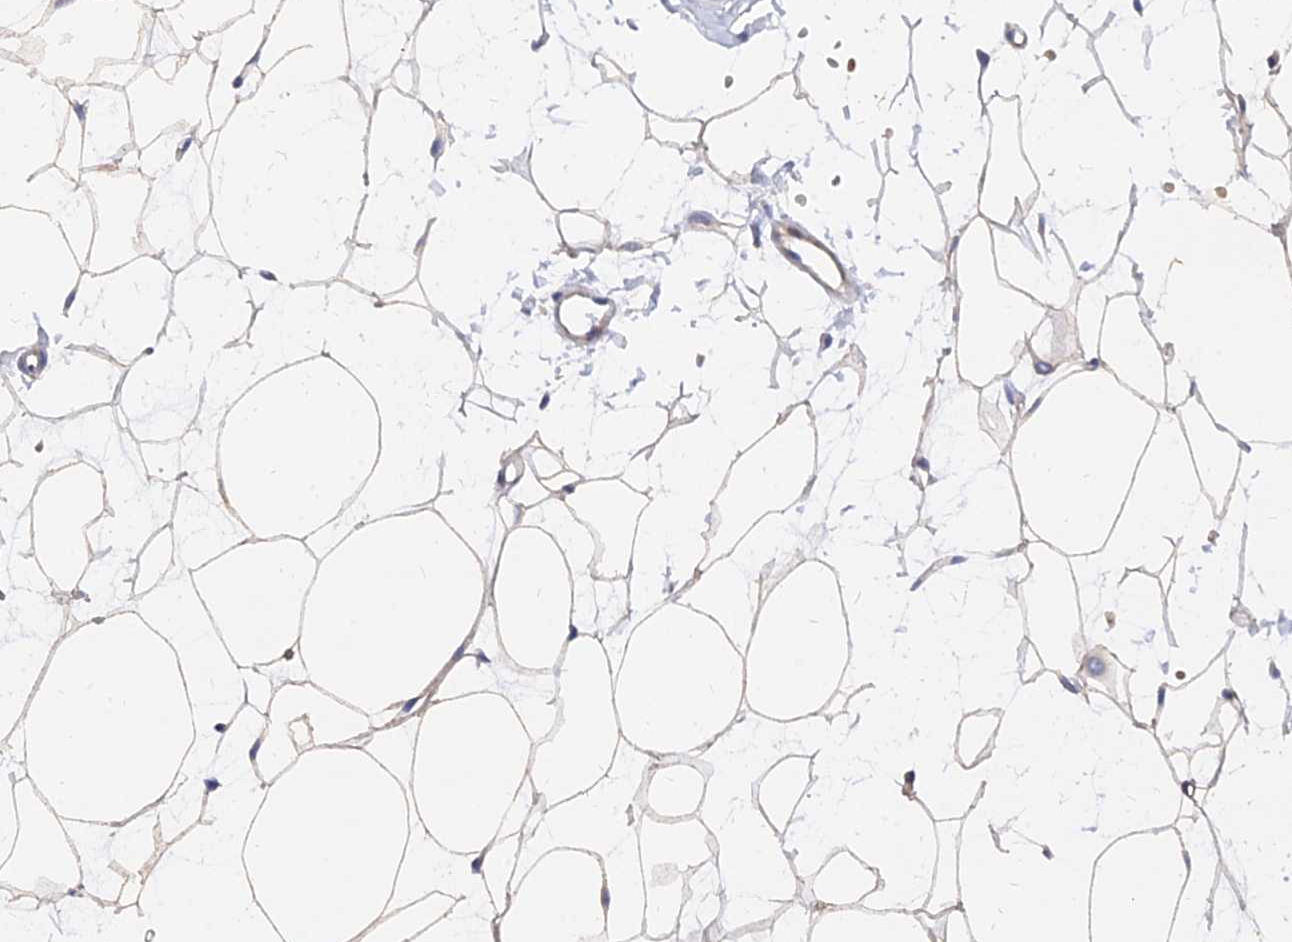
{"staining": {"intensity": "negative", "quantity": "none", "location": "none"}, "tissue": "adipose tissue", "cell_type": "Adipocytes", "image_type": "normal", "snomed": [{"axis": "morphology", "description": "Normal tissue, NOS"}, {"axis": "topography", "description": "Breast"}], "caption": "Immunohistochemical staining of normal adipose tissue shows no significant staining in adipocytes. (Brightfield microscopy of DAB (3,3'-diaminobenzidine) immunohistochemistry (IHC) at high magnification).", "gene": "MRPL35", "patient": {"sex": "female", "age": 23}}